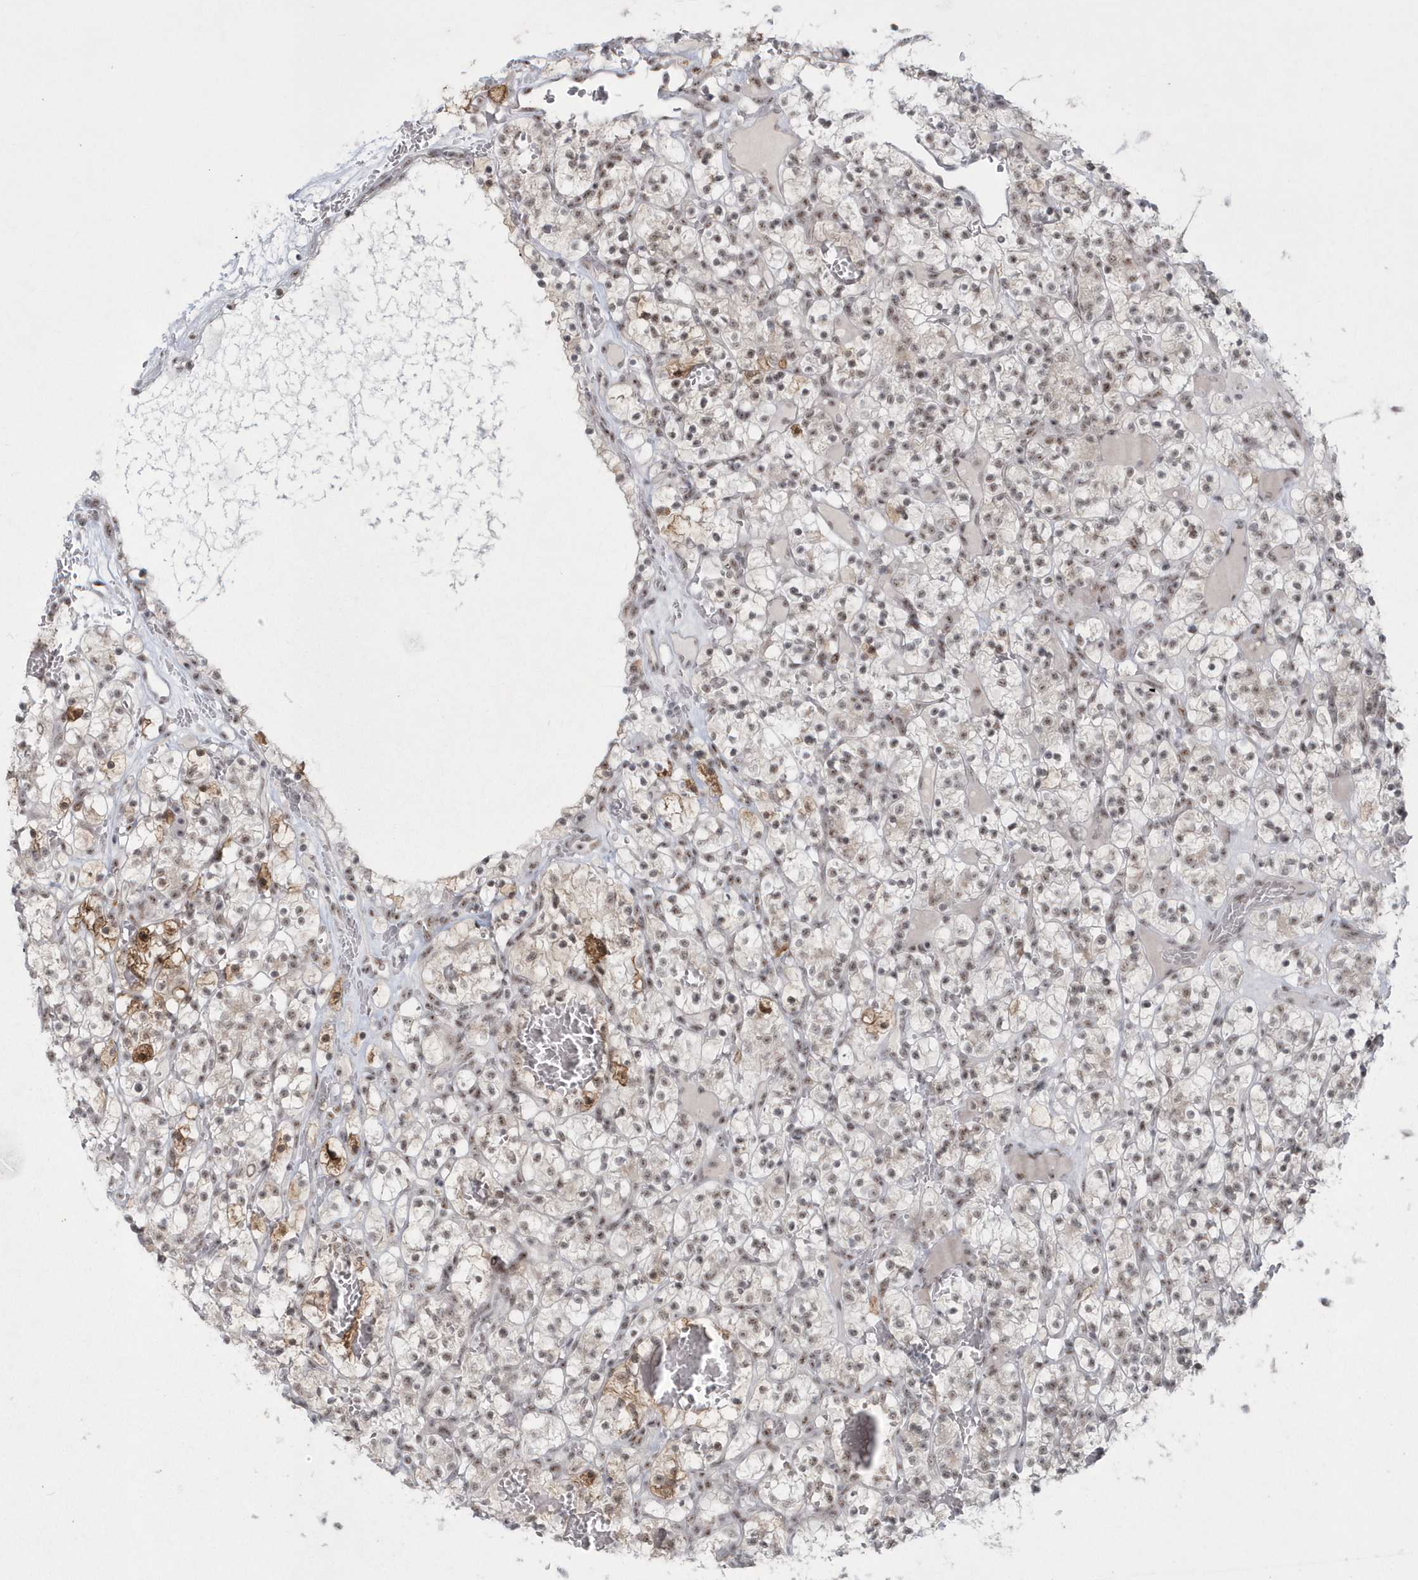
{"staining": {"intensity": "weak", "quantity": "25%-75%", "location": "nuclear"}, "tissue": "renal cancer", "cell_type": "Tumor cells", "image_type": "cancer", "snomed": [{"axis": "morphology", "description": "Adenocarcinoma, NOS"}, {"axis": "topography", "description": "Kidney"}], "caption": "Immunohistochemistry (DAB) staining of human renal cancer (adenocarcinoma) displays weak nuclear protein staining in about 25%-75% of tumor cells. (IHC, brightfield microscopy, high magnification).", "gene": "KDM6B", "patient": {"sex": "female", "age": 57}}